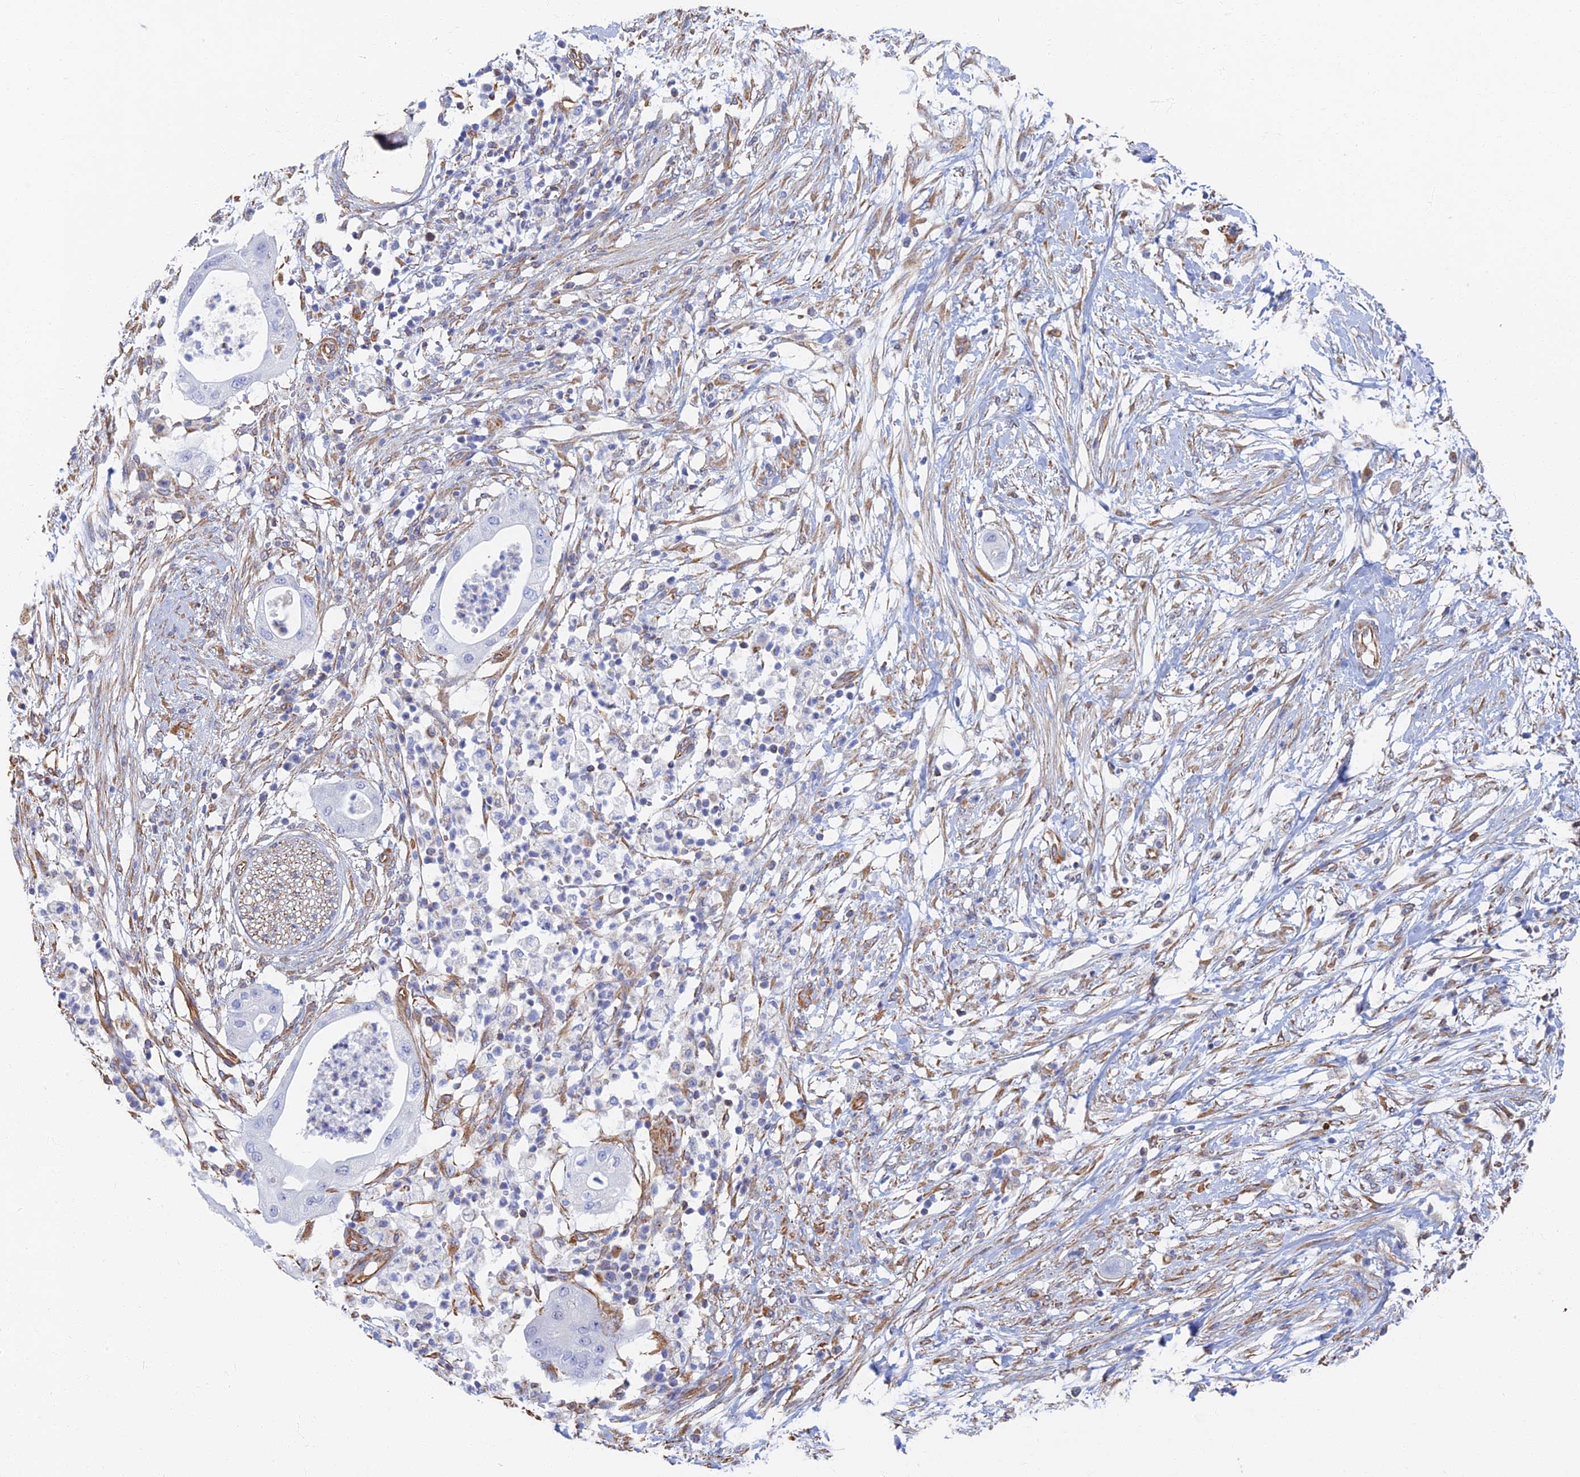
{"staining": {"intensity": "negative", "quantity": "none", "location": "none"}, "tissue": "pancreatic cancer", "cell_type": "Tumor cells", "image_type": "cancer", "snomed": [{"axis": "morphology", "description": "Adenocarcinoma, NOS"}, {"axis": "topography", "description": "Pancreas"}], "caption": "Immunohistochemical staining of pancreatic adenocarcinoma demonstrates no significant staining in tumor cells. (Immunohistochemistry, brightfield microscopy, high magnification).", "gene": "RMC1", "patient": {"sex": "male", "age": 68}}